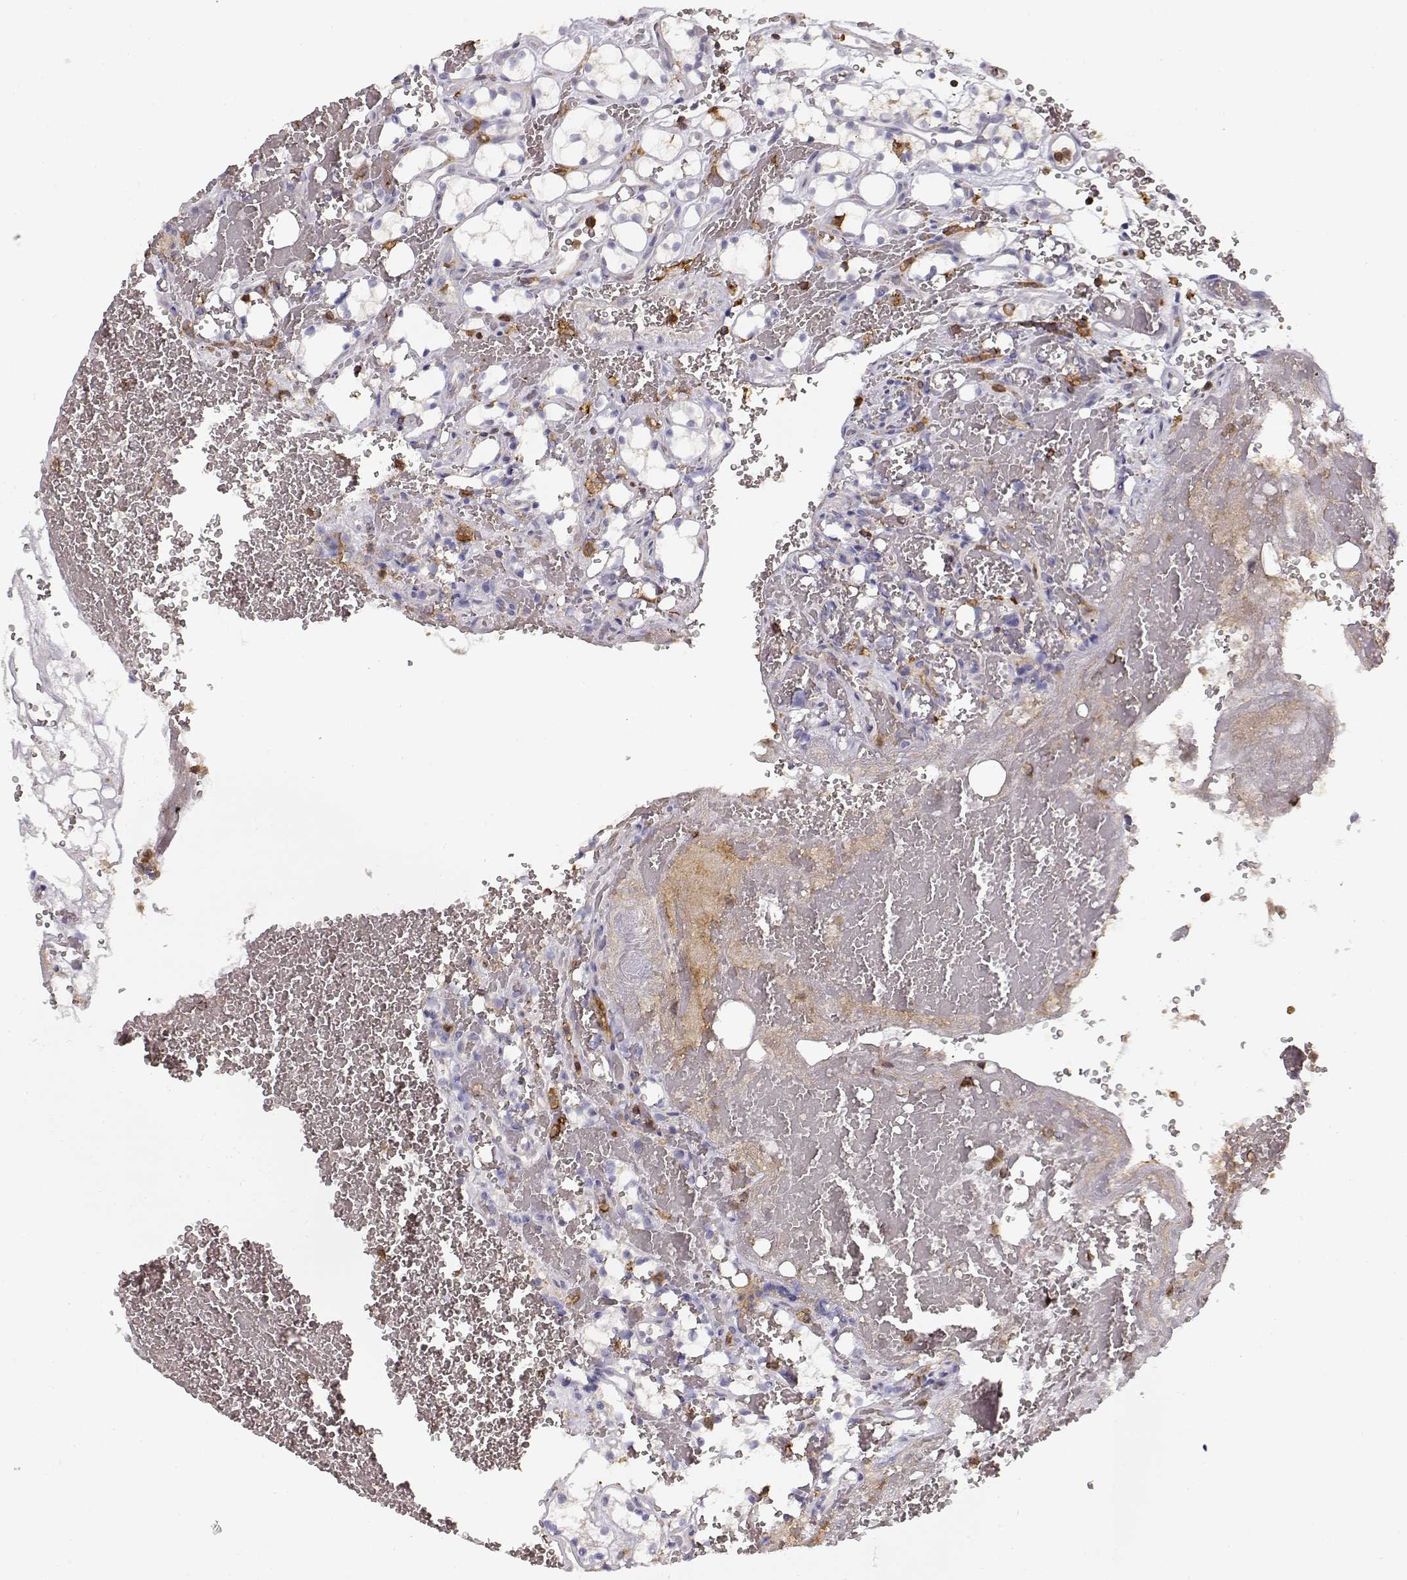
{"staining": {"intensity": "negative", "quantity": "none", "location": "none"}, "tissue": "renal cancer", "cell_type": "Tumor cells", "image_type": "cancer", "snomed": [{"axis": "morphology", "description": "Adenocarcinoma, NOS"}, {"axis": "topography", "description": "Kidney"}], "caption": "This is an immunohistochemistry (IHC) histopathology image of renal cancer. There is no staining in tumor cells.", "gene": "VAV1", "patient": {"sex": "female", "age": 69}}